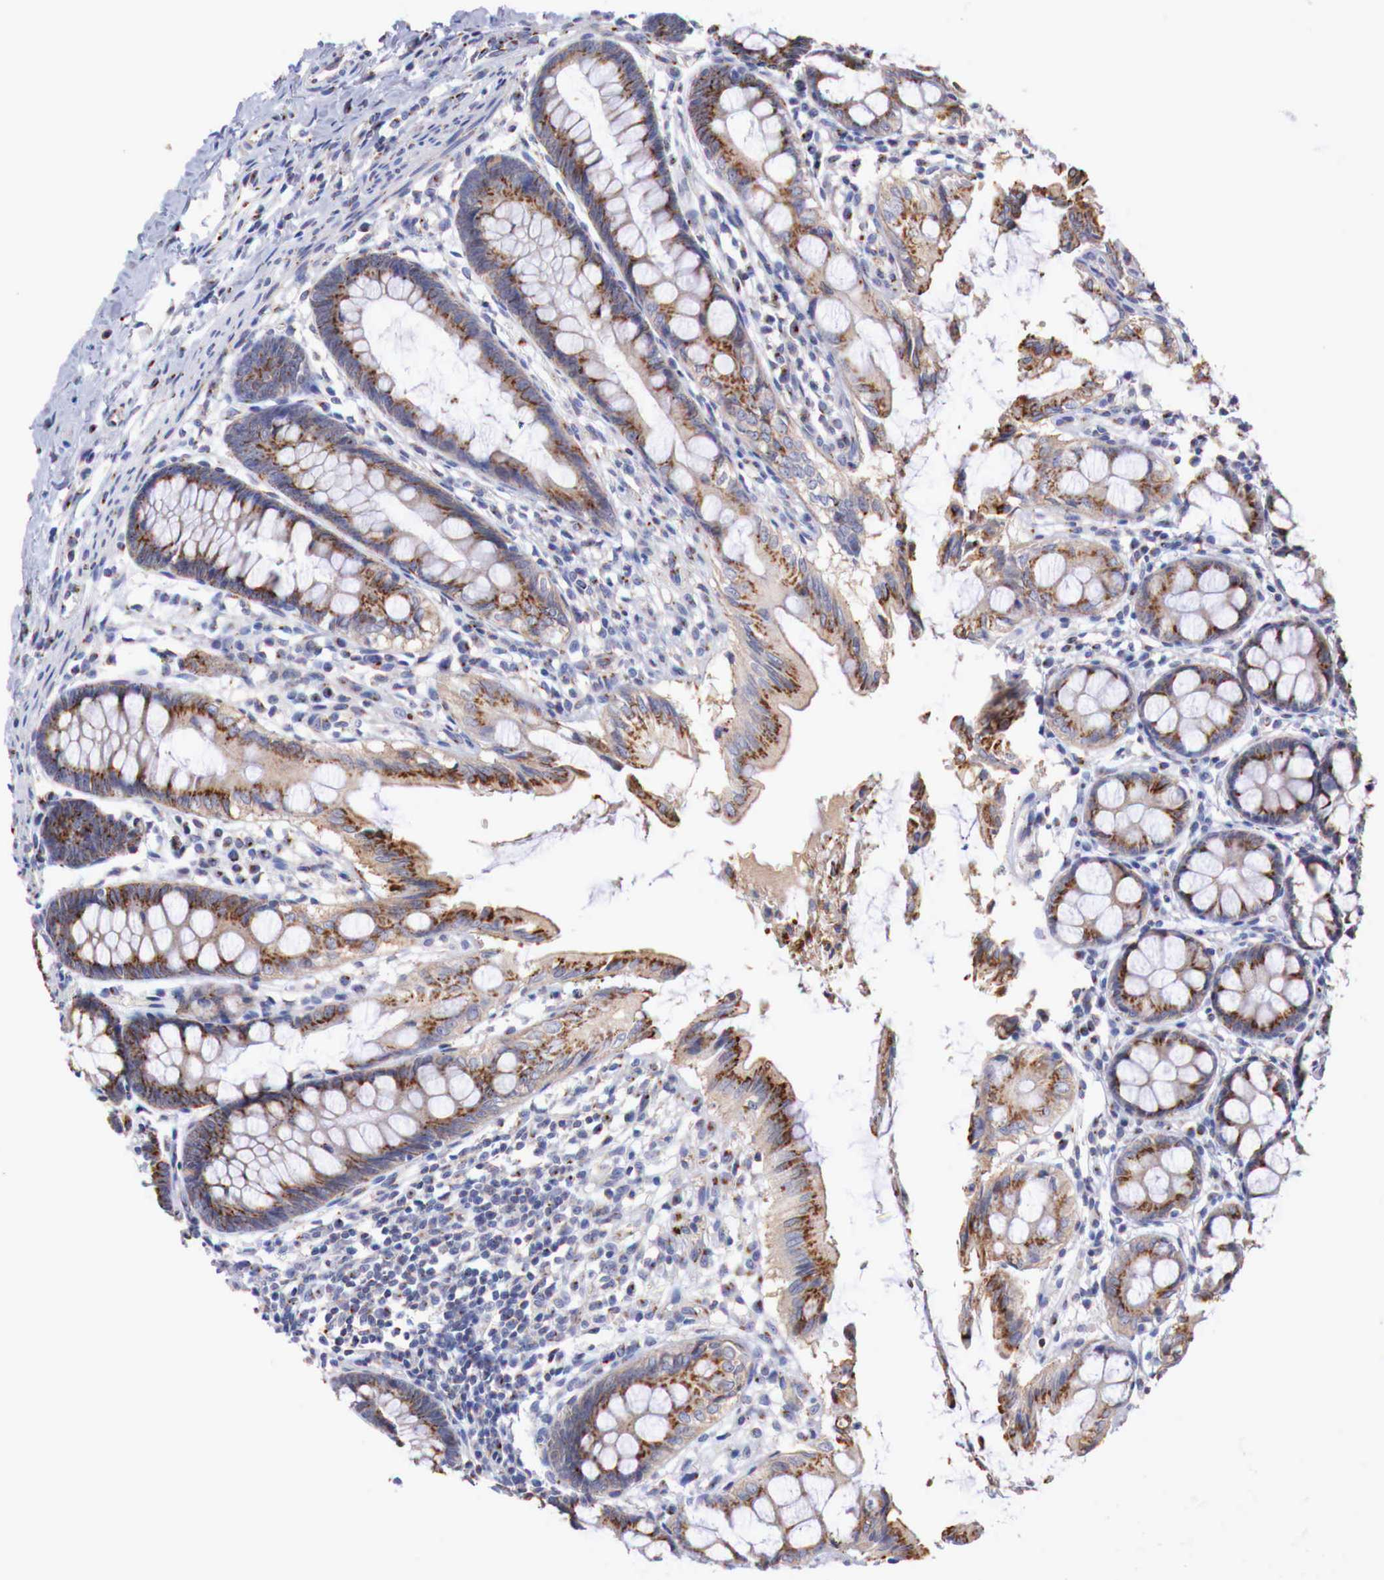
{"staining": {"intensity": "weak", "quantity": ">75%", "location": "cytoplasmic/membranous"}, "tissue": "colon", "cell_type": "Endothelial cells", "image_type": "normal", "snomed": [{"axis": "morphology", "description": "Normal tissue, NOS"}, {"axis": "topography", "description": "Colon"}], "caption": "Human colon stained for a protein (brown) exhibits weak cytoplasmic/membranous positive staining in about >75% of endothelial cells.", "gene": "SYAP1", "patient": {"sex": "male", "age": 54}}